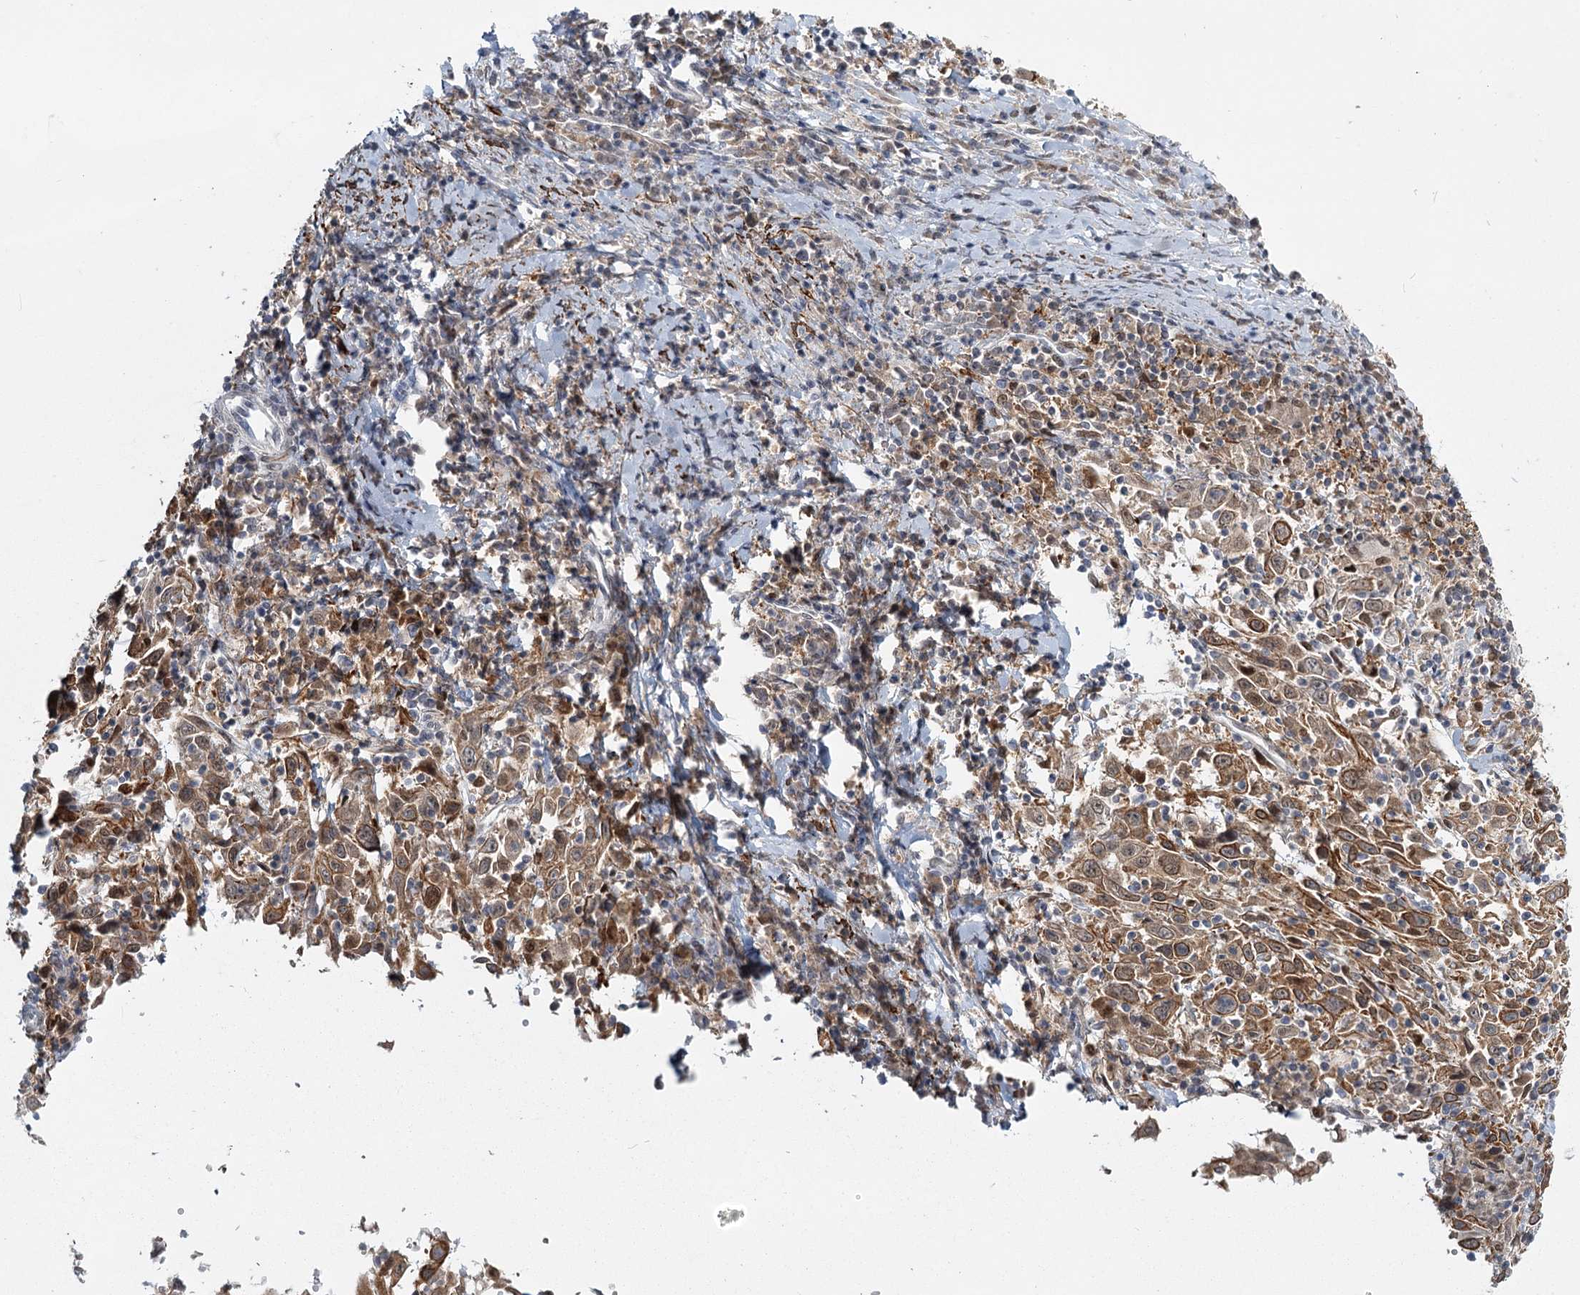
{"staining": {"intensity": "moderate", "quantity": ">75%", "location": "cytoplasmic/membranous"}, "tissue": "cervical cancer", "cell_type": "Tumor cells", "image_type": "cancer", "snomed": [{"axis": "morphology", "description": "Squamous cell carcinoma, NOS"}, {"axis": "topography", "description": "Cervix"}], "caption": "The immunohistochemical stain shows moderate cytoplasmic/membranous staining in tumor cells of cervical squamous cell carcinoma tissue. Immunohistochemistry stains the protein of interest in brown and the nuclei are stained blue.", "gene": "TMEM70", "patient": {"sex": "female", "age": 46}}